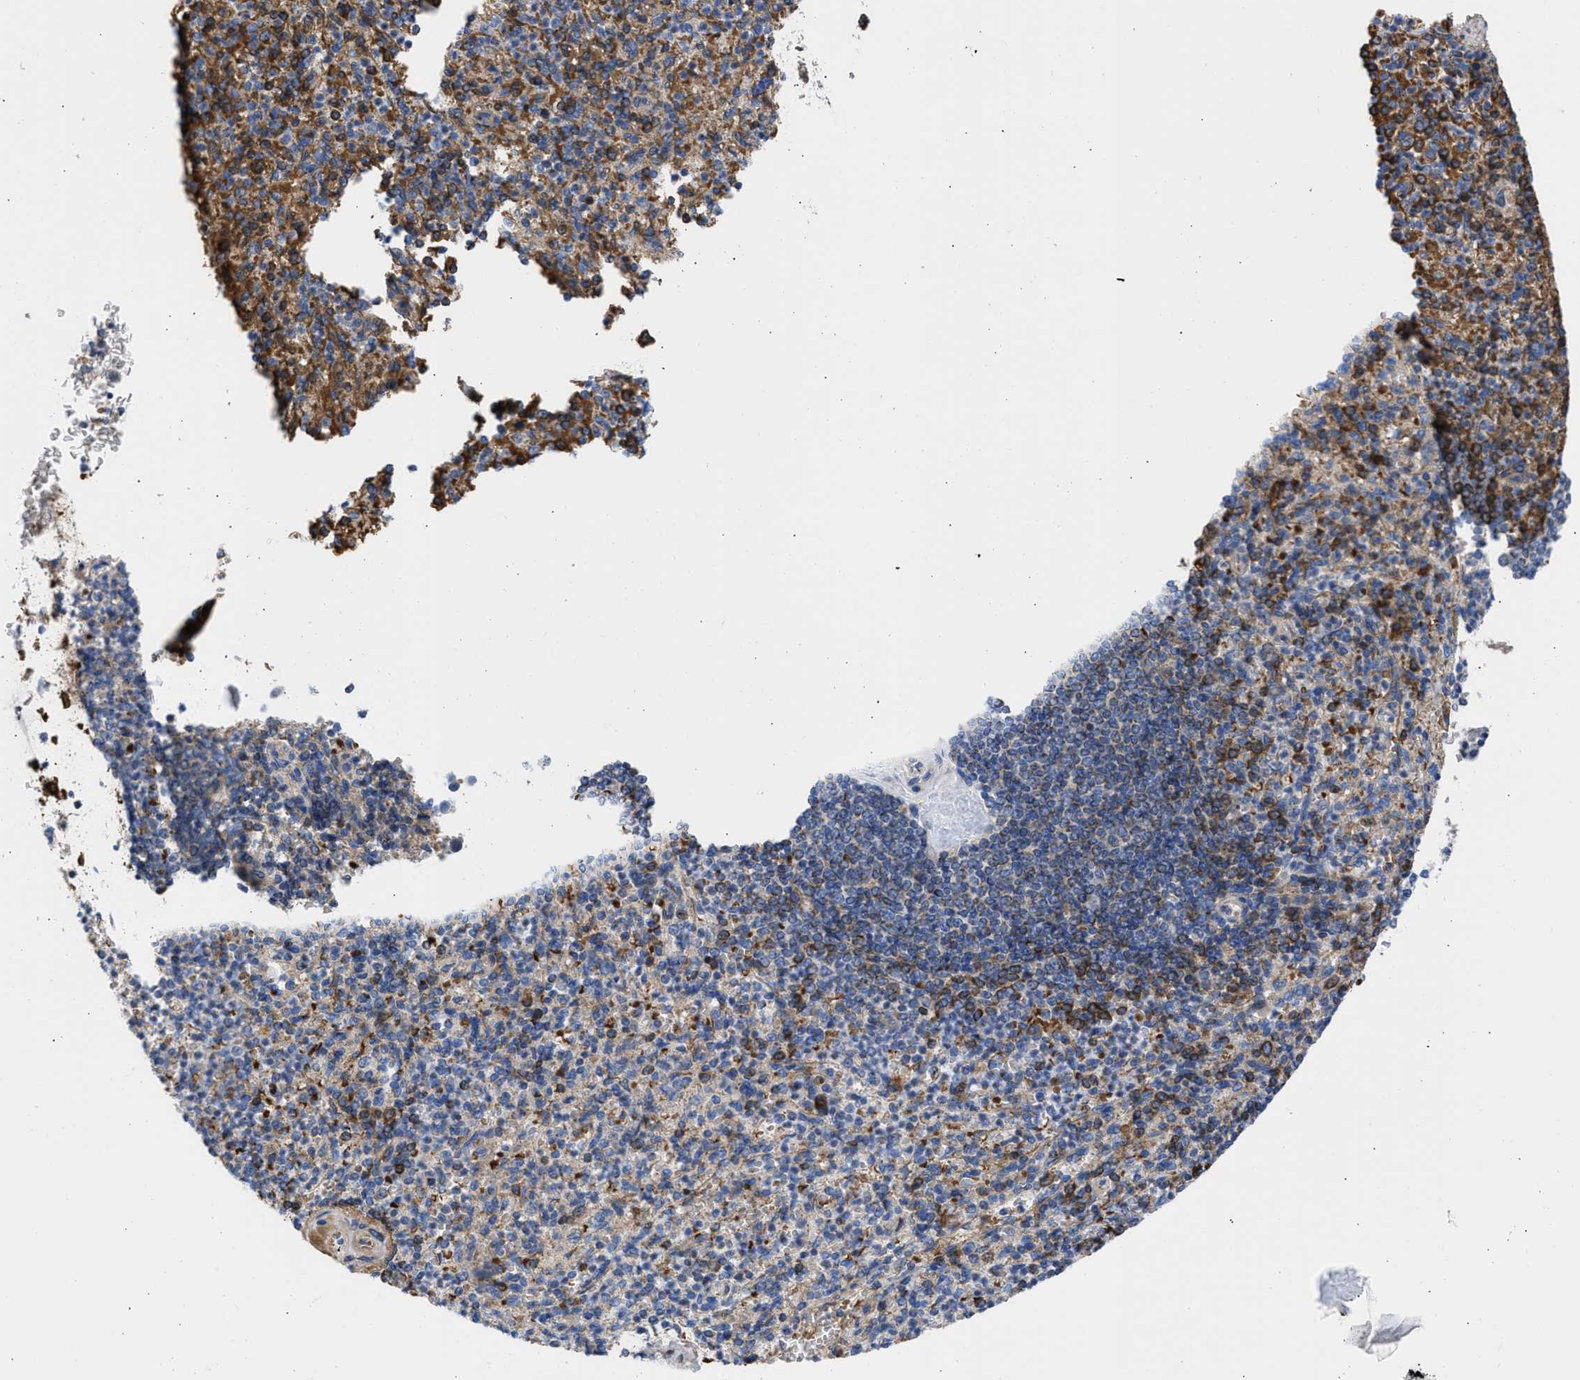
{"staining": {"intensity": "moderate", "quantity": ">75%", "location": "cytoplasmic/membranous"}, "tissue": "spleen", "cell_type": "Cells in red pulp", "image_type": "normal", "snomed": [{"axis": "morphology", "description": "Normal tissue, NOS"}, {"axis": "topography", "description": "Spleen"}], "caption": "The immunohistochemical stain labels moderate cytoplasmic/membranous positivity in cells in red pulp of normal spleen. (Stains: DAB (3,3'-diaminobenzidine) in brown, nuclei in blue, Microscopy: brightfield microscopy at high magnification).", "gene": "BTG3", "patient": {"sex": "female", "age": 74}}